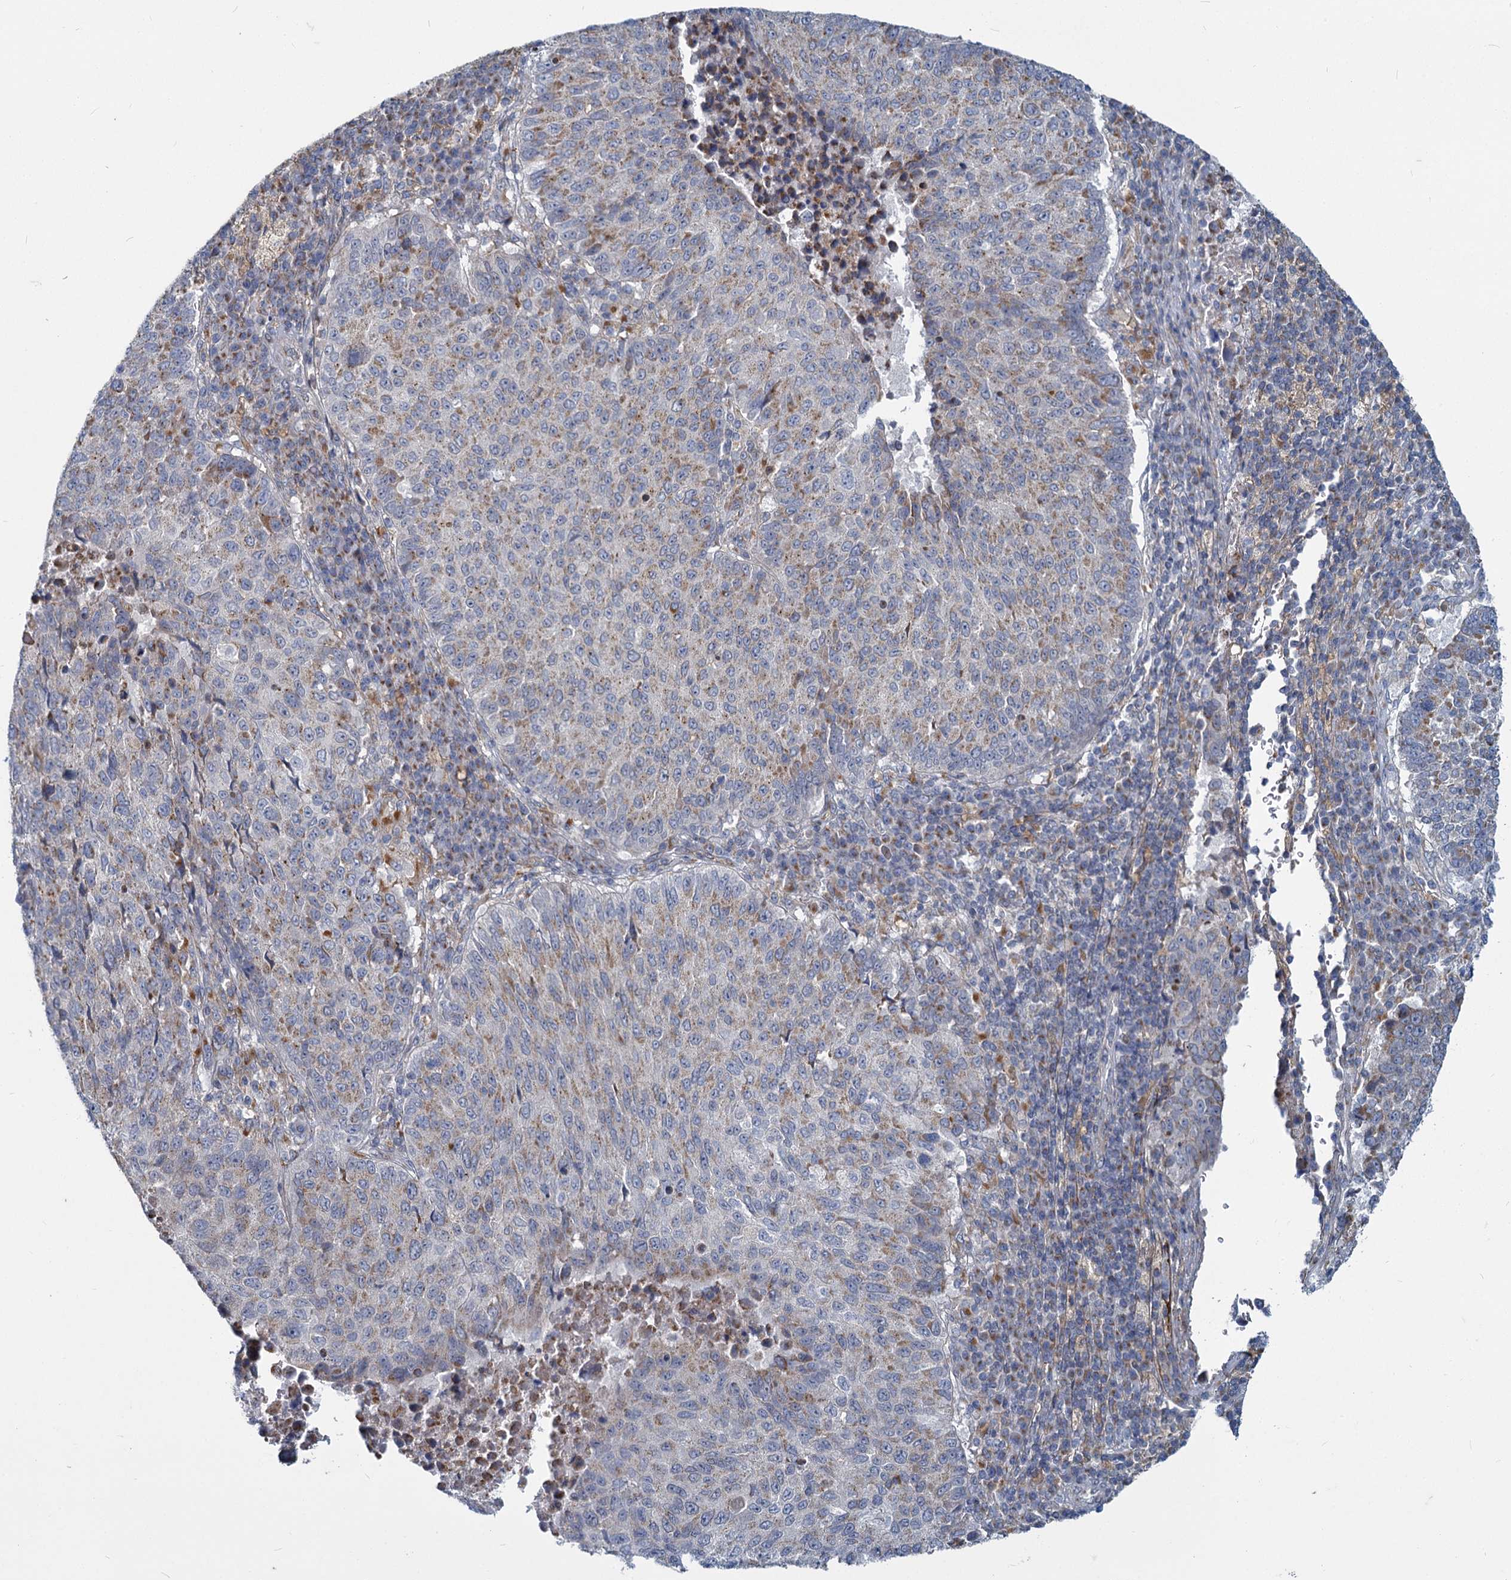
{"staining": {"intensity": "moderate", "quantity": "25%-75%", "location": "cytoplasmic/membranous"}, "tissue": "lung cancer", "cell_type": "Tumor cells", "image_type": "cancer", "snomed": [{"axis": "morphology", "description": "Squamous cell carcinoma, NOS"}, {"axis": "topography", "description": "Lung"}], "caption": "Moderate cytoplasmic/membranous expression is present in approximately 25%-75% of tumor cells in lung cancer (squamous cell carcinoma).", "gene": "ADCY2", "patient": {"sex": "male", "age": 73}}